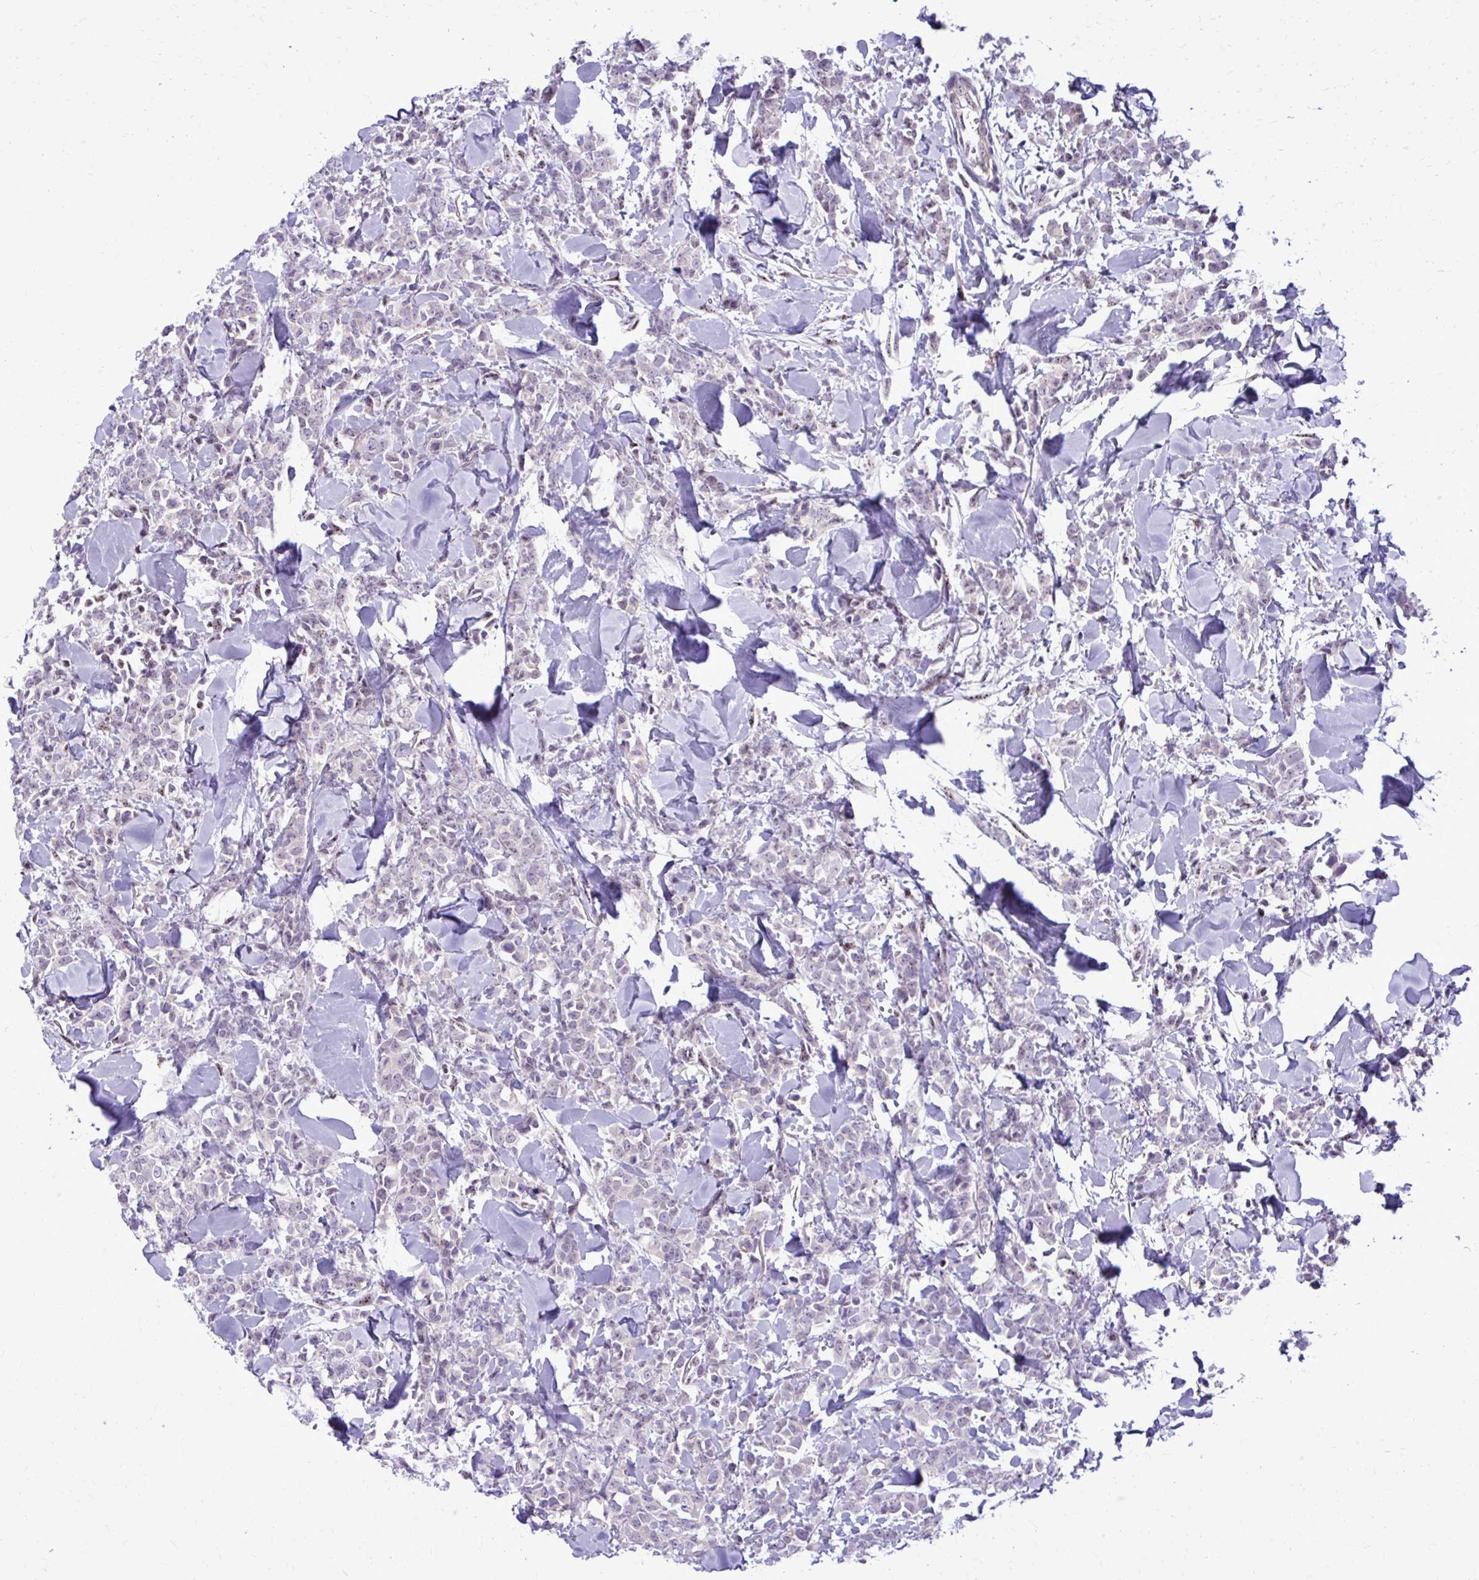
{"staining": {"intensity": "negative", "quantity": "none", "location": "none"}, "tissue": "breast cancer", "cell_type": "Tumor cells", "image_type": "cancer", "snomed": [{"axis": "morphology", "description": "Lobular carcinoma"}, {"axis": "topography", "description": "Breast"}], "caption": "Histopathology image shows no significant protein expression in tumor cells of breast lobular carcinoma. The staining was performed using DAB to visualize the protein expression in brown, while the nuclei were stained in blue with hematoxylin (Magnification: 20x).", "gene": "RASL11B", "patient": {"sex": "female", "age": 91}}